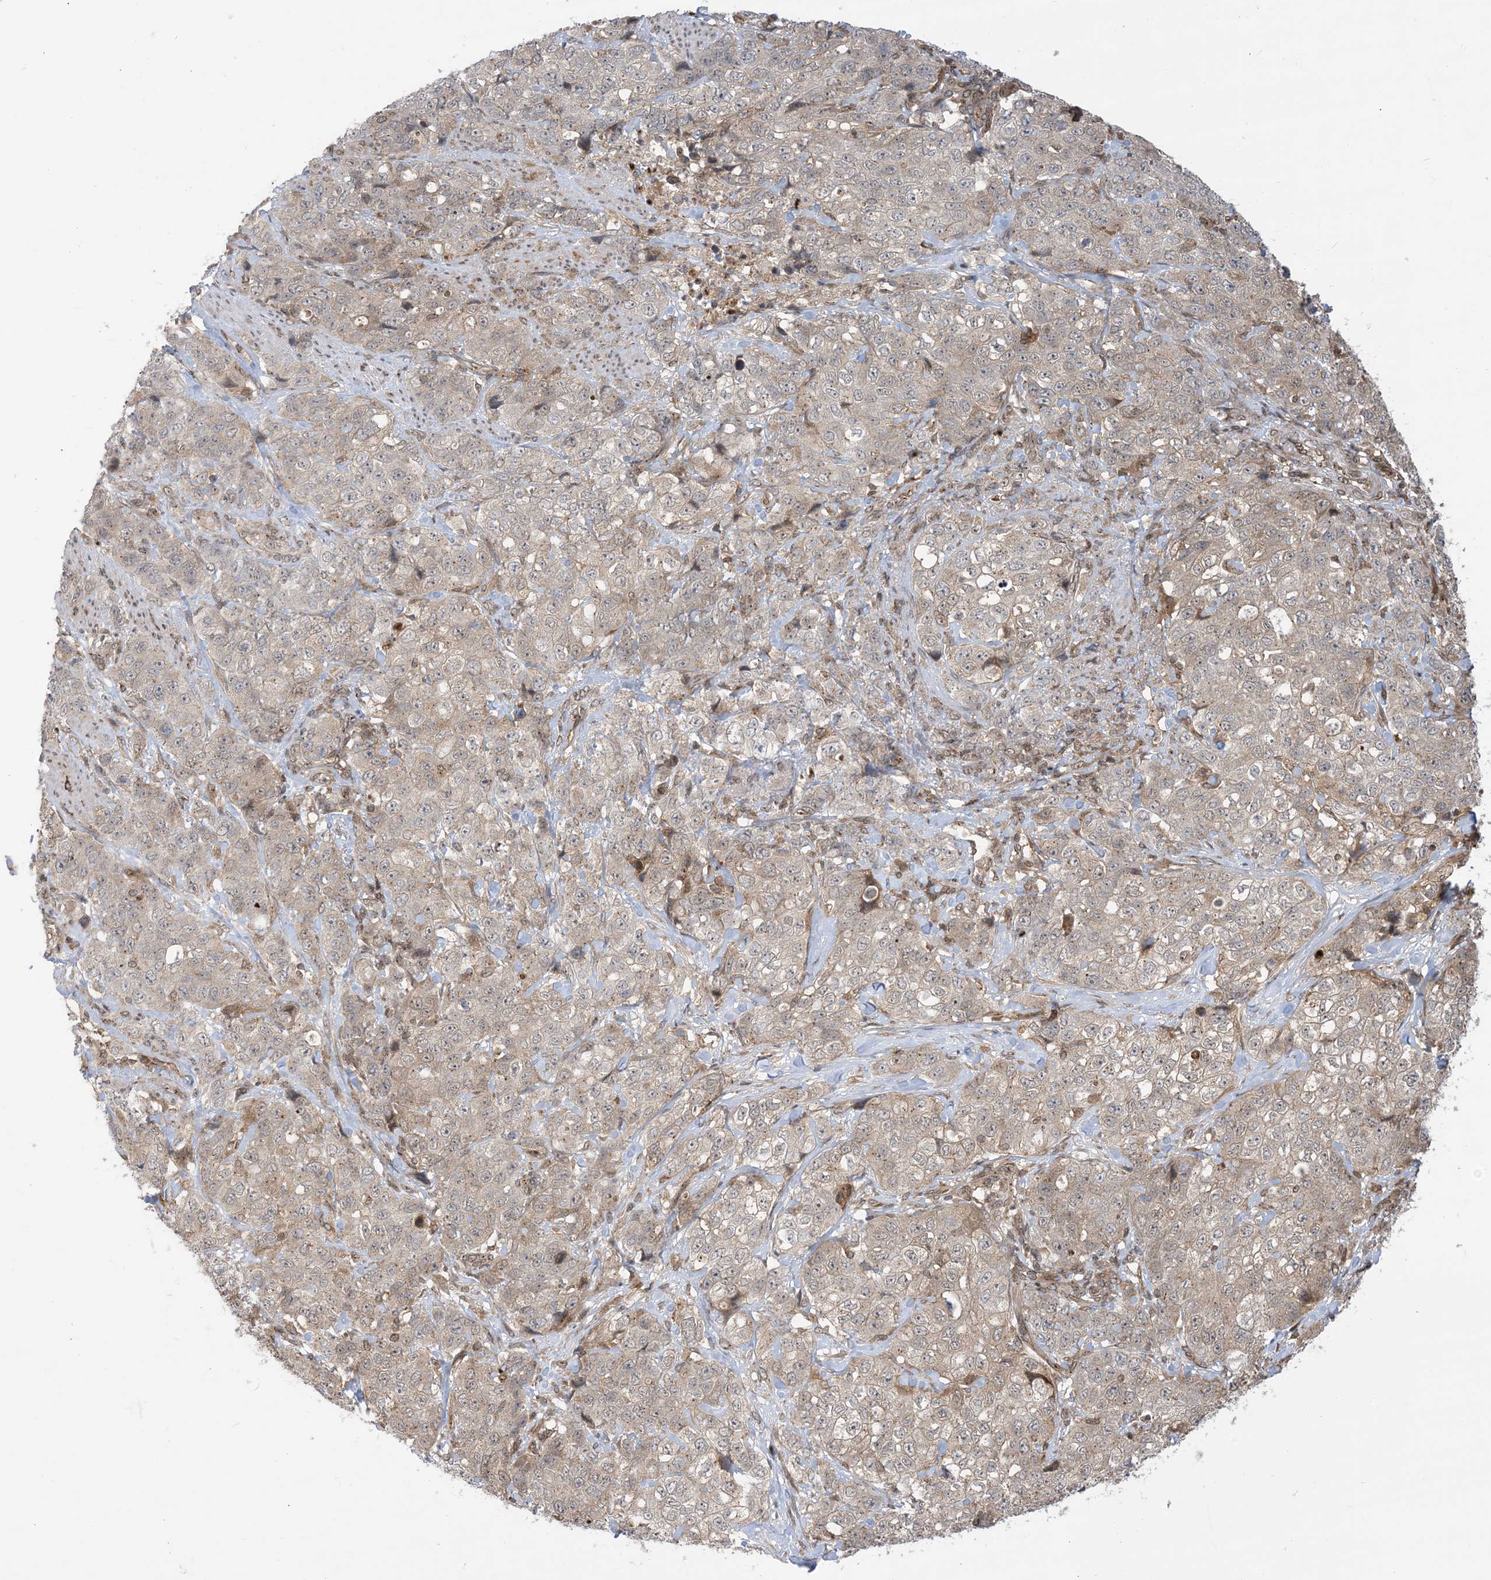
{"staining": {"intensity": "weak", "quantity": "25%-75%", "location": "cytoplasmic/membranous"}, "tissue": "stomach cancer", "cell_type": "Tumor cells", "image_type": "cancer", "snomed": [{"axis": "morphology", "description": "Adenocarcinoma, NOS"}, {"axis": "topography", "description": "Stomach"}], "caption": "A photomicrograph of stomach cancer stained for a protein reveals weak cytoplasmic/membranous brown staining in tumor cells. (Brightfield microscopy of DAB IHC at high magnification).", "gene": "CASP4", "patient": {"sex": "male", "age": 48}}